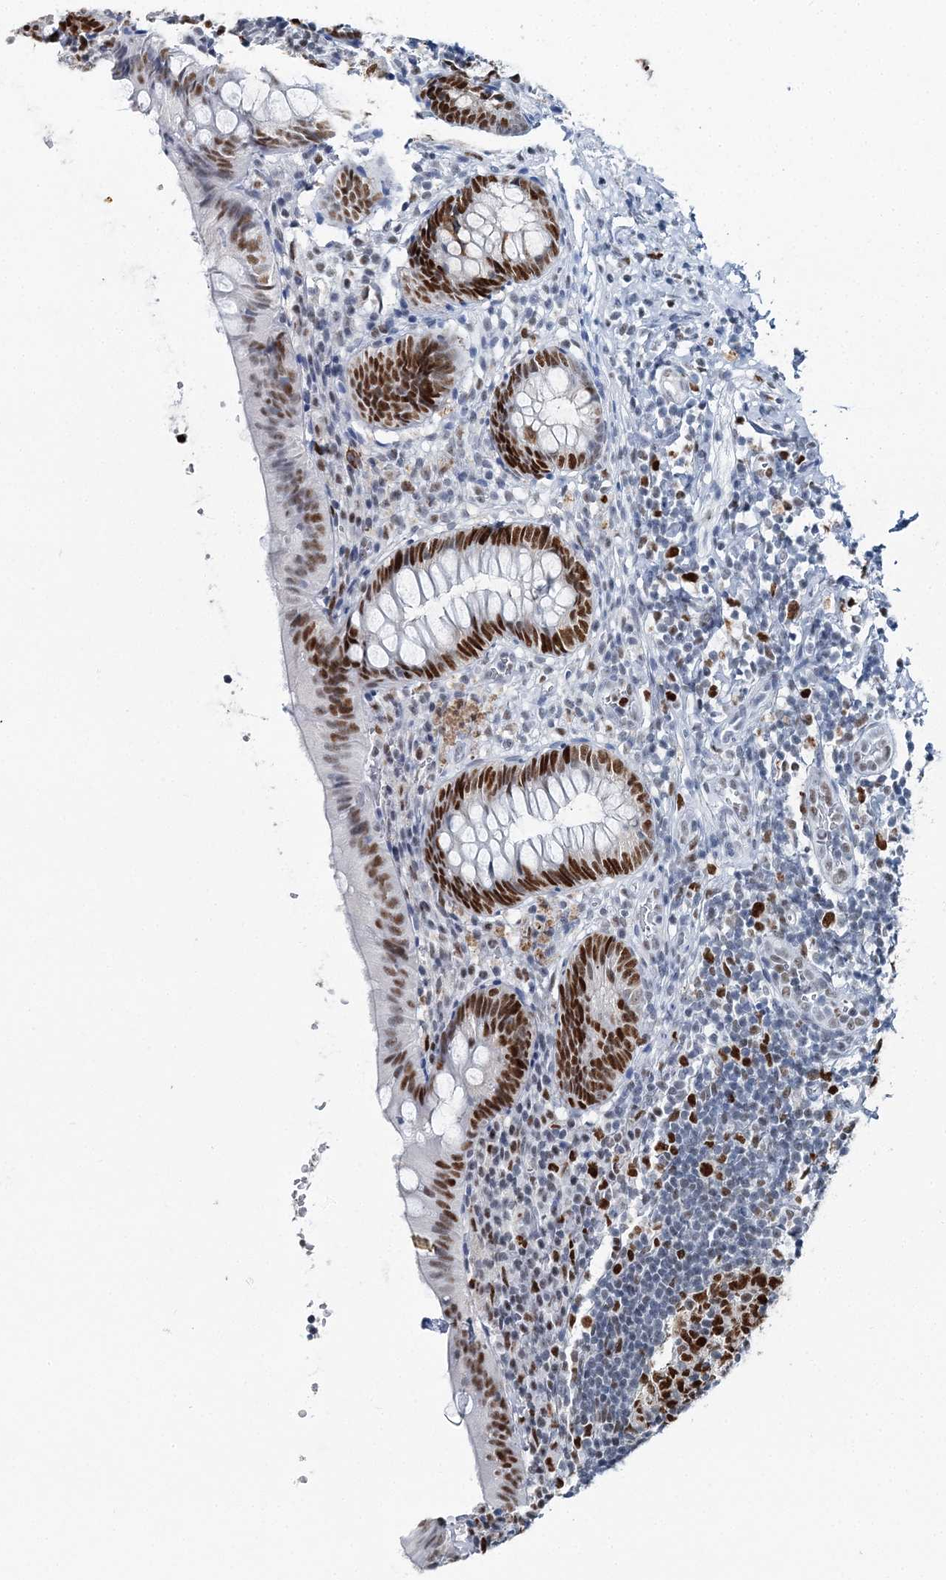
{"staining": {"intensity": "strong", "quantity": "25%-75%", "location": "nuclear"}, "tissue": "appendix", "cell_type": "Glandular cells", "image_type": "normal", "snomed": [{"axis": "morphology", "description": "Normal tissue, NOS"}, {"axis": "topography", "description": "Appendix"}], "caption": "This histopathology image exhibits immunohistochemistry staining of benign appendix, with high strong nuclear staining in approximately 25%-75% of glandular cells.", "gene": "HAT1", "patient": {"sex": "male", "age": 8}}